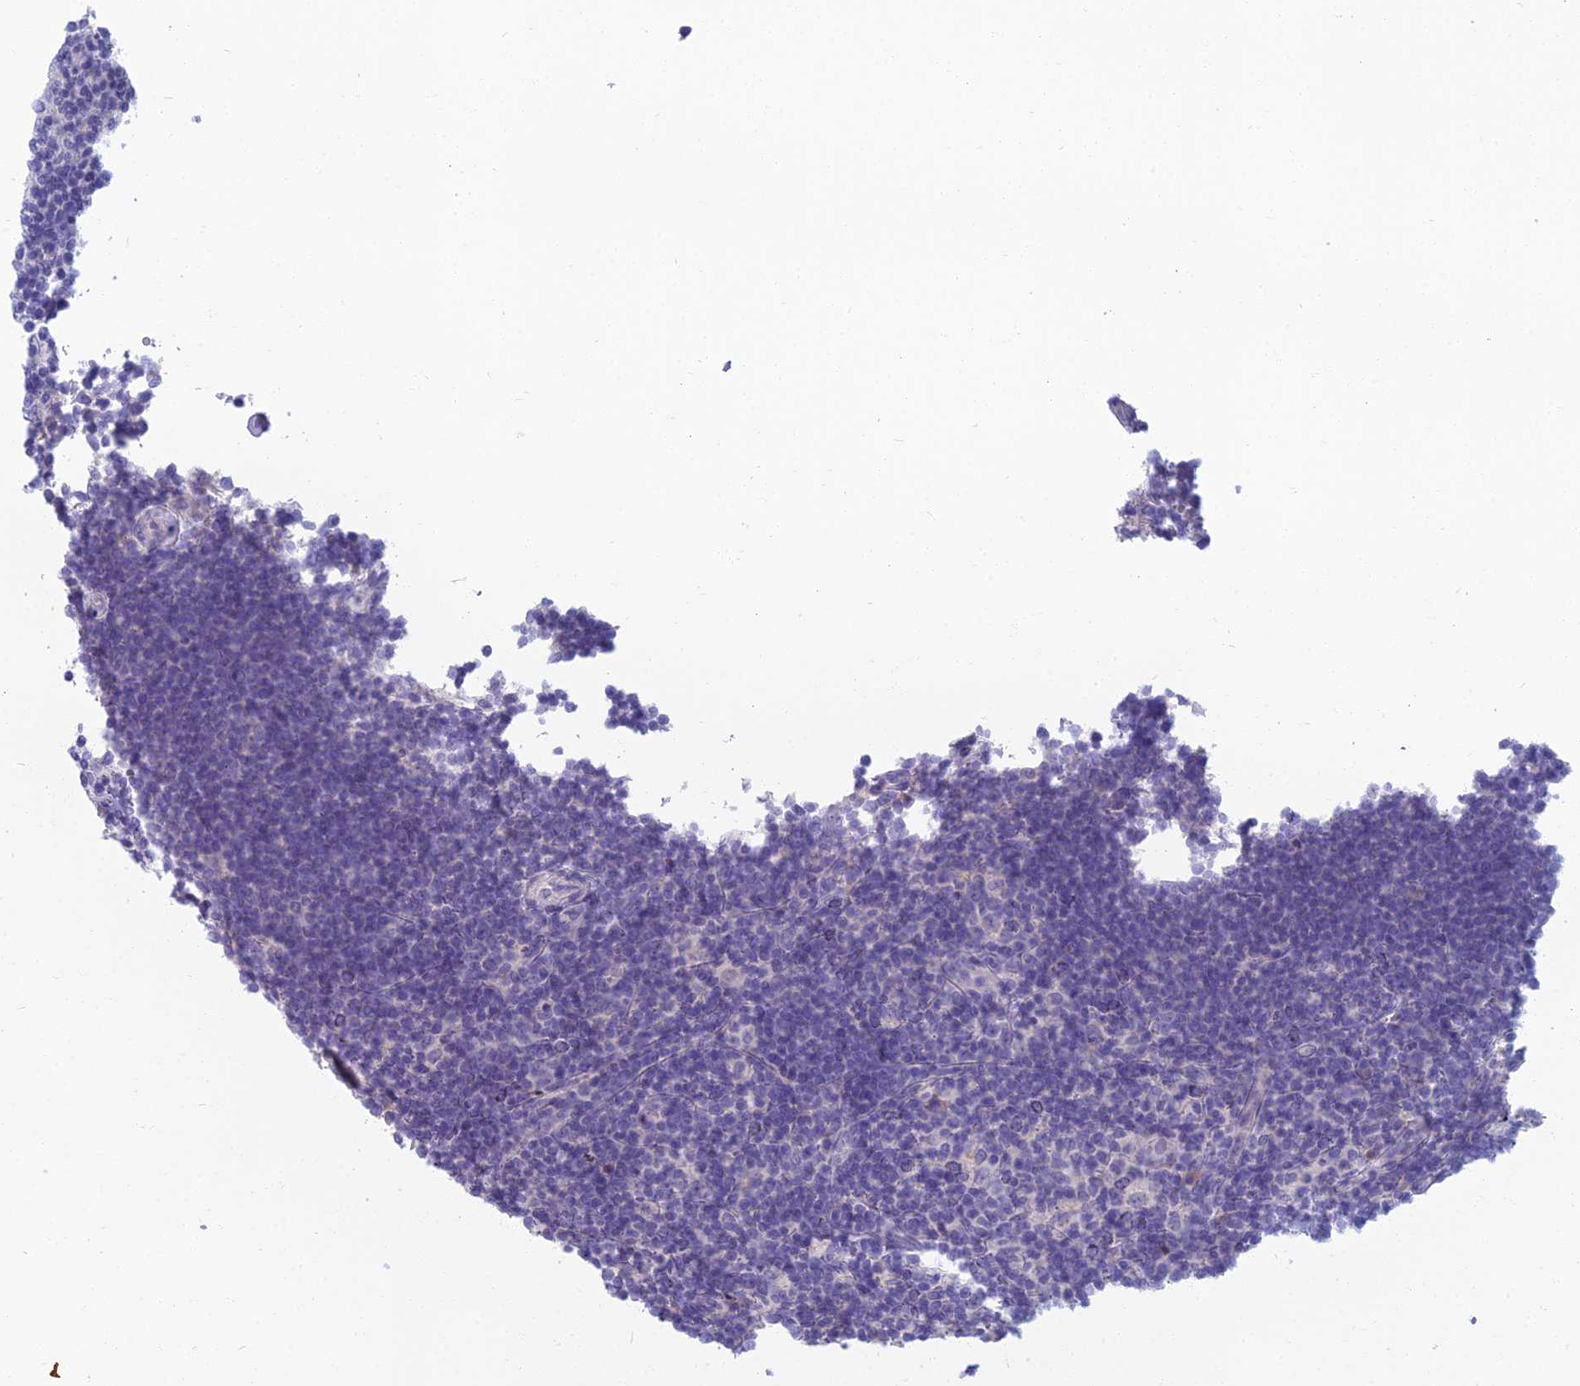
{"staining": {"intensity": "negative", "quantity": "none", "location": "none"}, "tissue": "lymphoma", "cell_type": "Tumor cells", "image_type": "cancer", "snomed": [{"axis": "morphology", "description": "Hodgkin's disease, NOS"}, {"axis": "topography", "description": "Lymph node"}], "caption": "This photomicrograph is of Hodgkin's disease stained with immunohistochemistry to label a protein in brown with the nuclei are counter-stained blue. There is no expression in tumor cells.", "gene": "SPTLC3", "patient": {"sex": "female", "age": 57}}